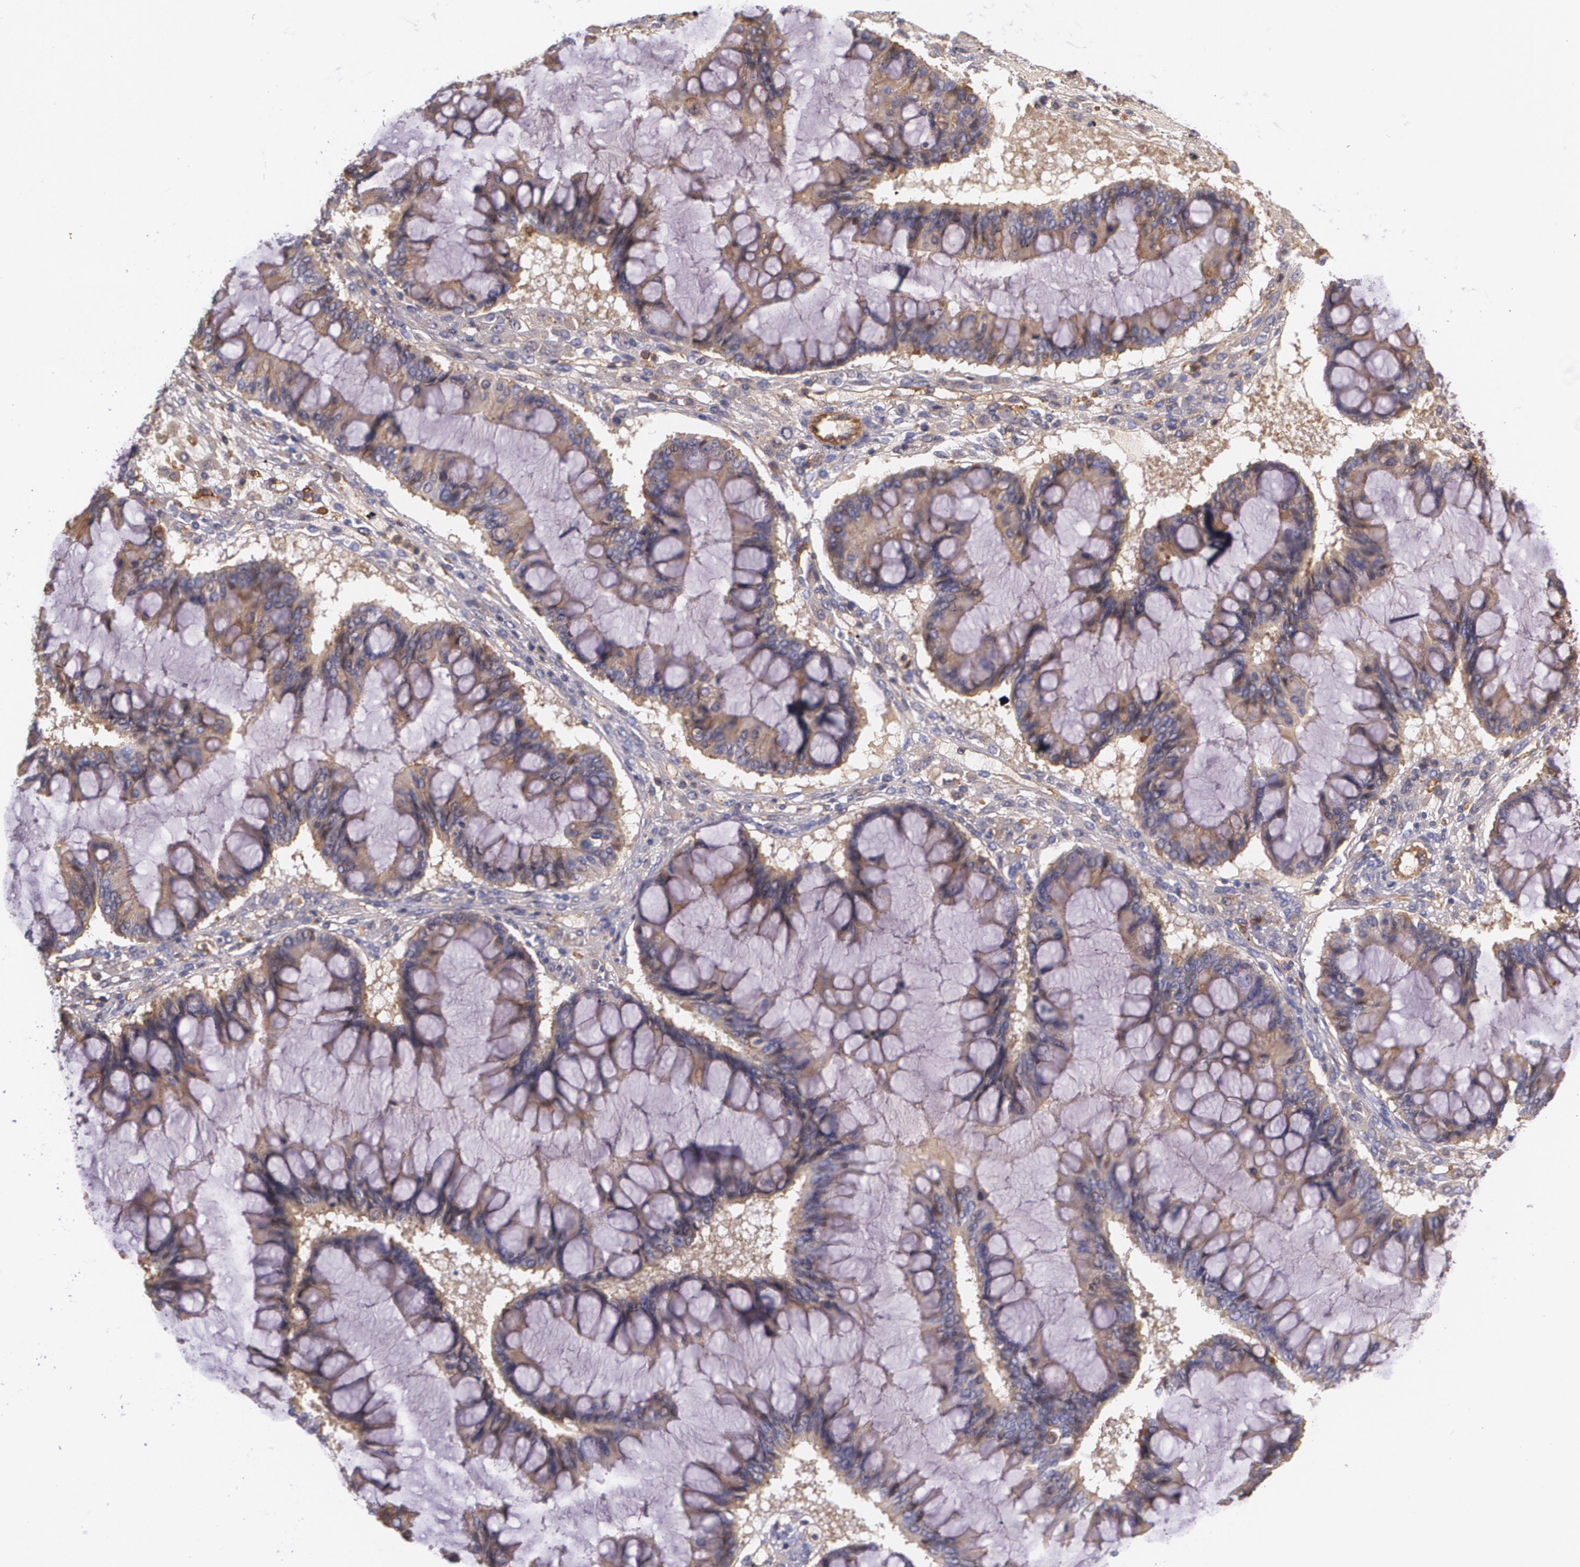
{"staining": {"intensity": "weak", "quantity": ">75%", "location": "cytoplasmic/membranous"}, "tissue": "ovarian cancer", "cell_type": "Tumor cells", "image_type": "cancer", "snomed": [{"axis": "morphology", "description": "Cystadenocarcinoma, mucinous, NOS"}, {"axis": "topography", "description": "Ovary"}], "caption": "Weak cytoplasmic/membranous protein staining is present in about >75% of tumor cells in mucinous cystadenocarcinoma (ovarian).", "gene": "B2M", "patient": {"sex": "female", "age": 73}}